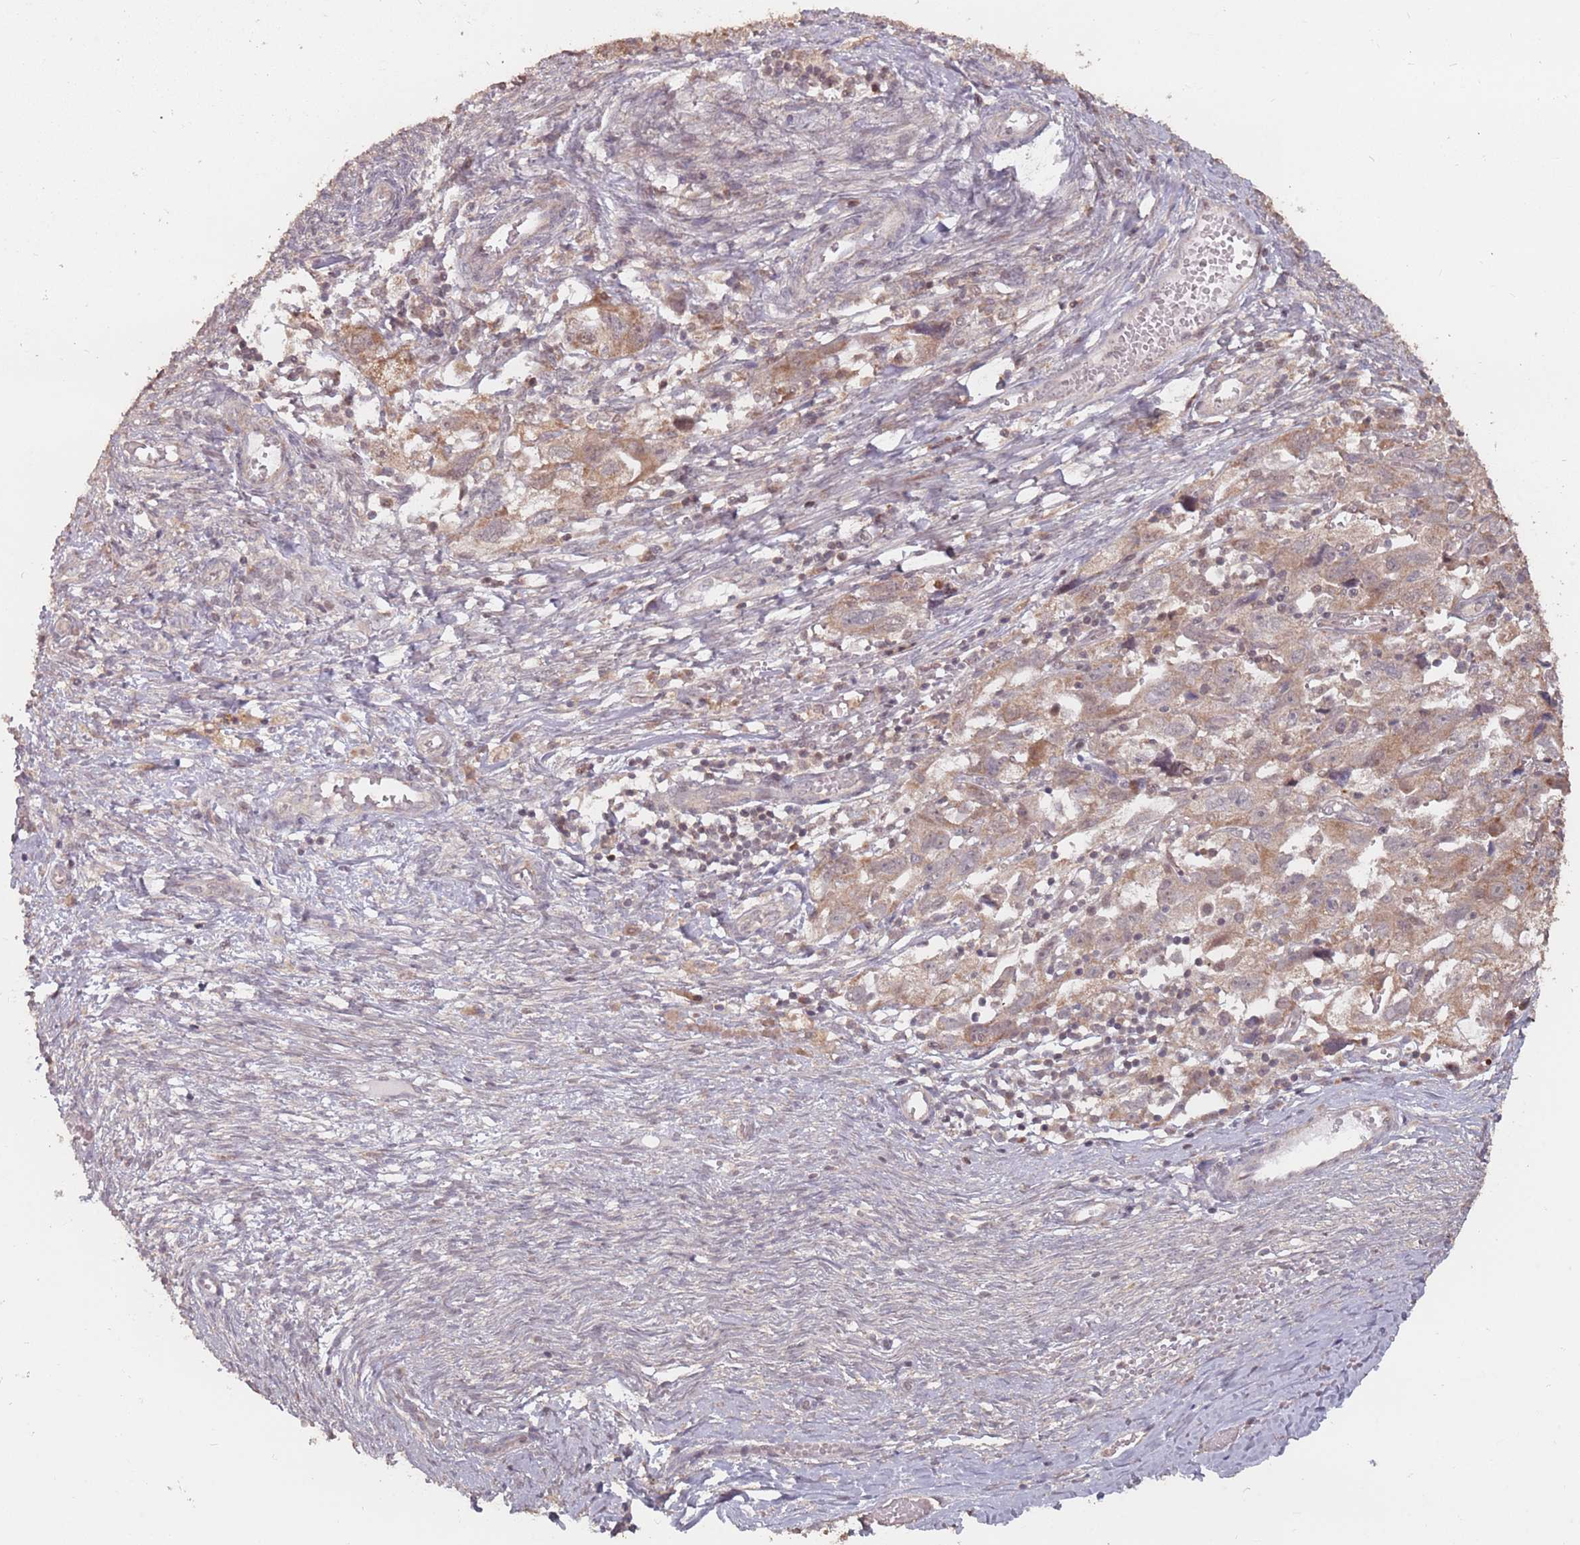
{"staining": {"intensity": "moderate", "quantity": "25%-75%", "location": "cytoplasmic/membranous"}, "tissue": "ovarian cancer", "cell_type": "Tumor cells", "image_type": "cancer", "snomed": [{"axis": "morphology", "description": "Carcinoma, NOS"}, {"axis": "morphology", "description": "Cystadenocarcinoma, serous, NOS"}, {"axis": "topography", "description": "Ovary"}], "caption": "Immunohistochemistry (IHC) of ovarian serous cystadenocarcinoma shows medium levels of moderate cytoplasmic/membranous positivity in approximately 25%-75% of tumor cells. Immunohistochemistry (IHC) stains the protein of interest in brown and the nuclei are stained blue.", "gene": "VPS52", "patient": {"sex": "female", "age": 69}}